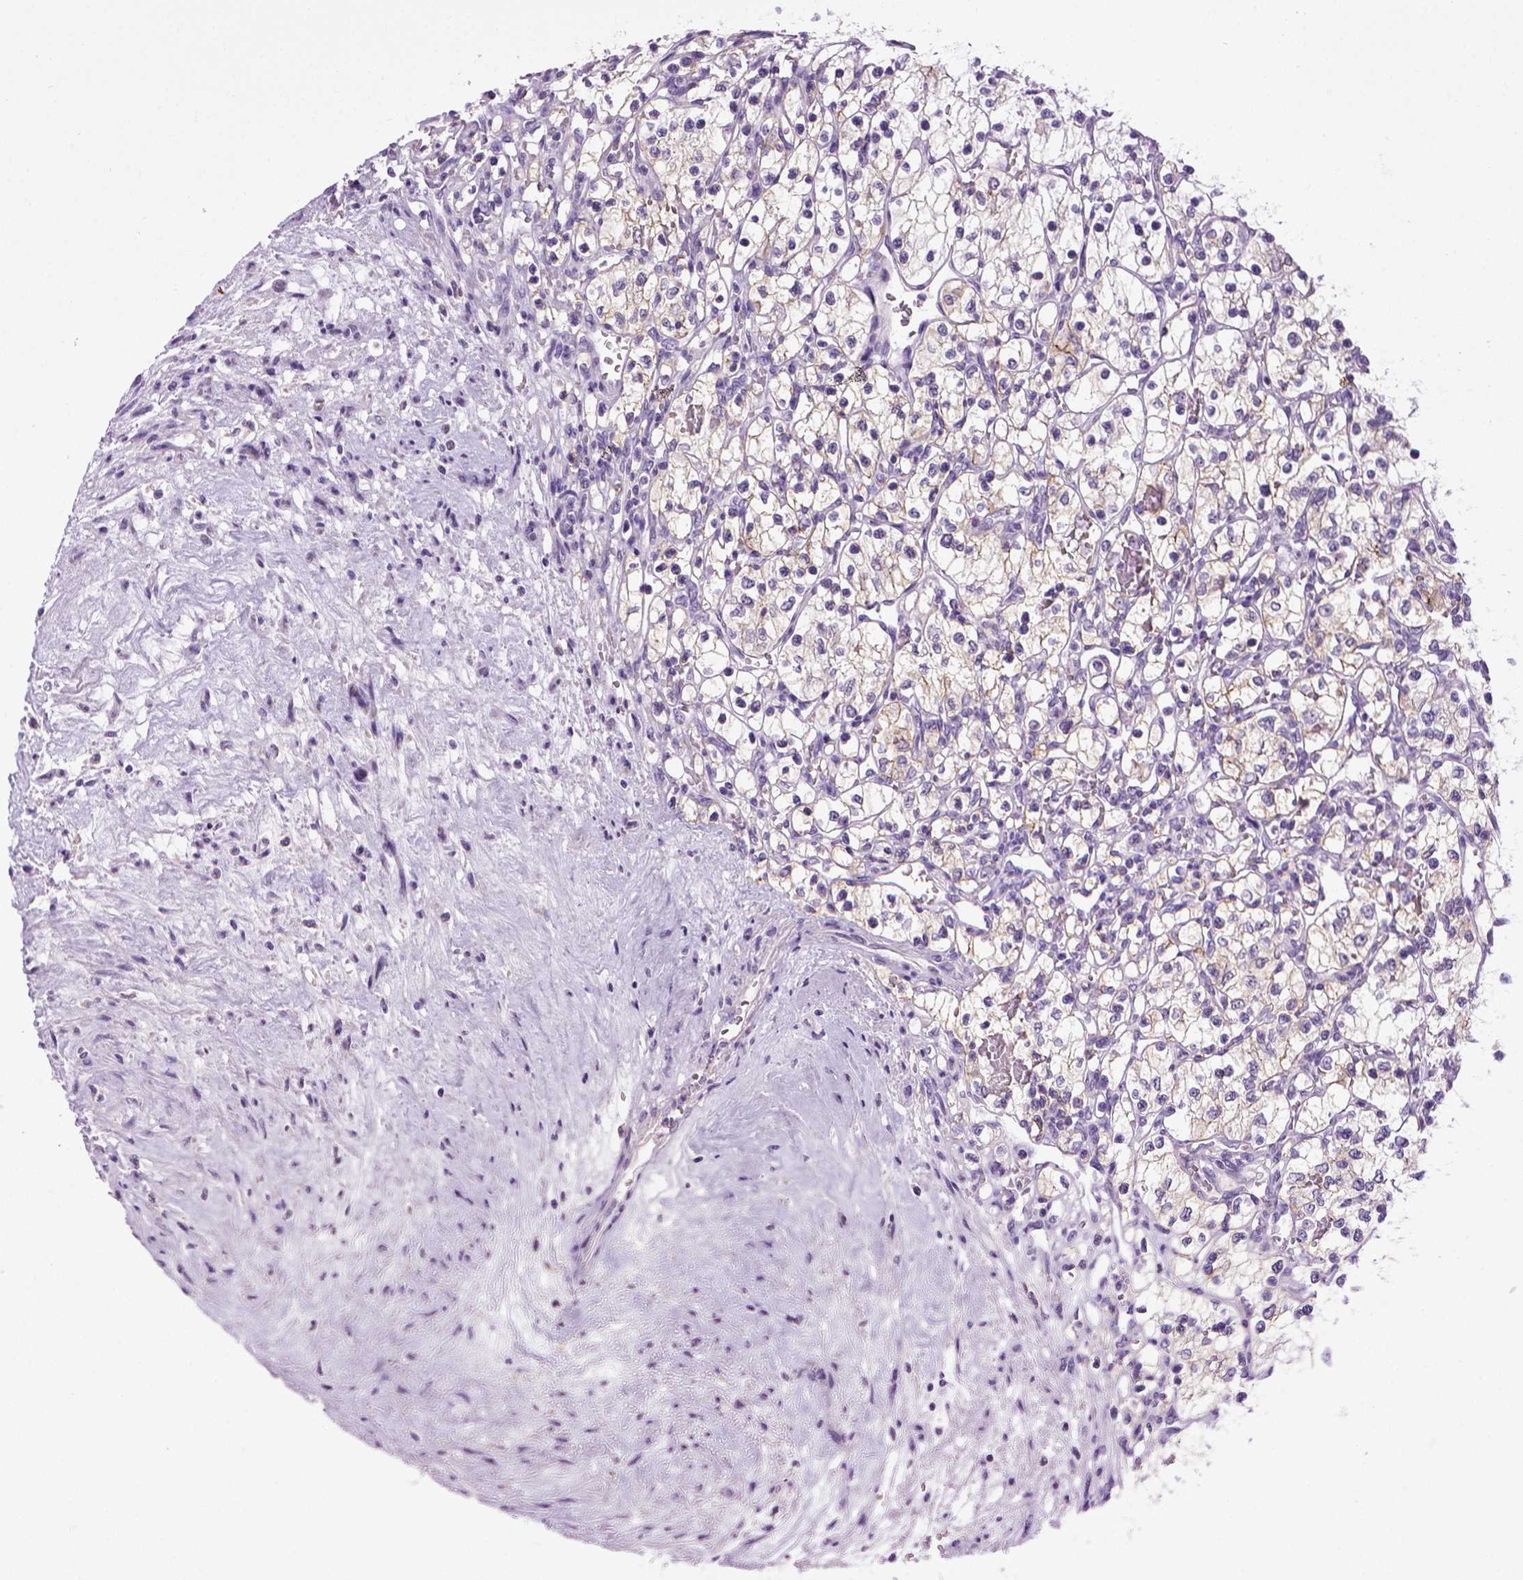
{"staining": {"intensity": "weak", "quantity": "25%-75%", "location": "cytoplasmic/membranous"}, "tissue": "renal cancer", "cell_type": "Tumor cells", "image_type": "cancer", "snomed": [{"axis": "morphology", "description": "Adenocarcinoma, NOS"}, {"axis": "topography", "description": "Kidney"}], "caption": "IHC histopathology image of human renal cancer stained for a protein (brown), which exhibits low levels of weak cytoplasmic/membranous expression in approximately 25%-75% of tumor cells.", "gene": "CDH1", "patient": {"sex": "female", "age": 69}}